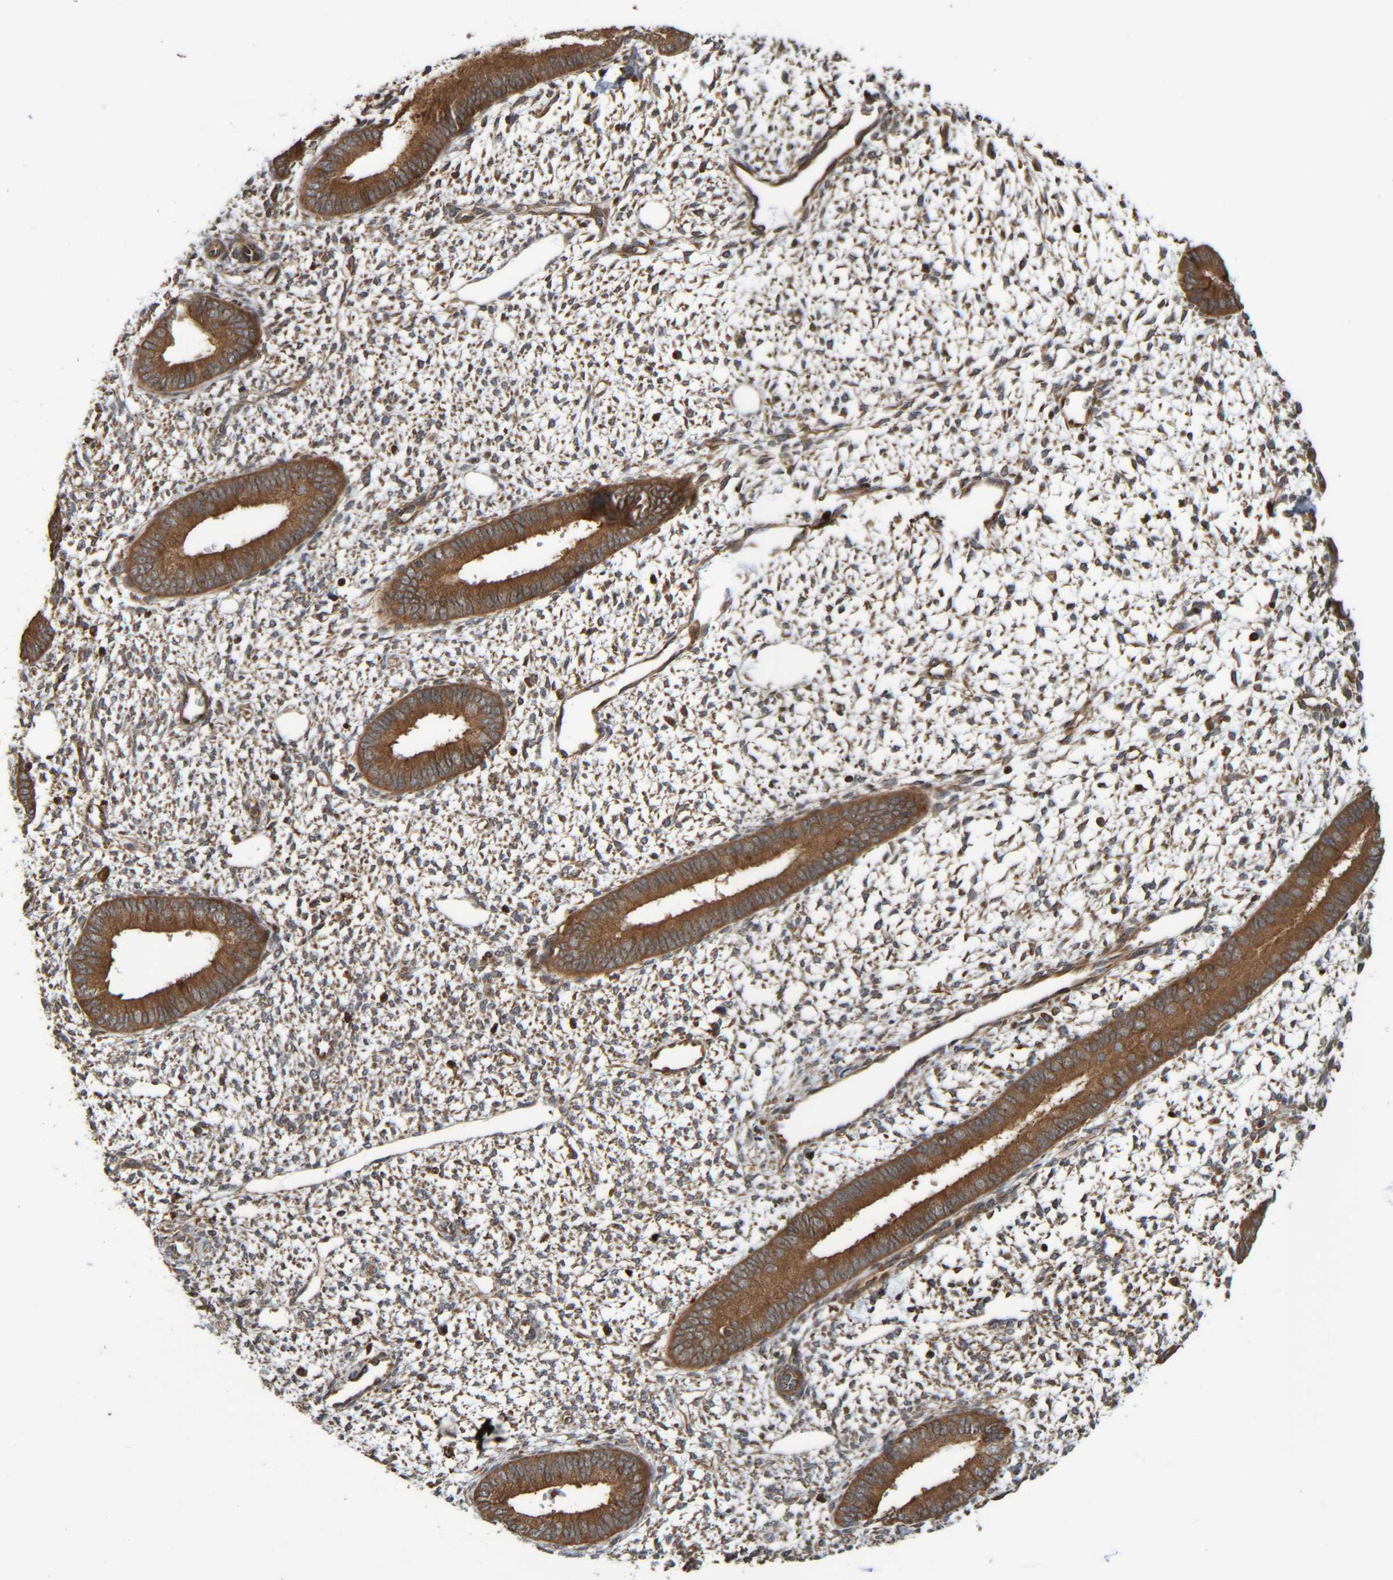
{"staining": {"intensity": "moderate", "quantity": "25%-75%", "location": "cytoplasmic/membranous"}, "tissue": "endometrium", "cell_type": "Cells in endometrial stroma", "image_type": "normal", "snomed": [{"axis": "morphology", "description": "Normal tissue, NOS"}, {"axis": "topography", "description": "Endometrium"}], "caption": "Endometrium stained with IHC shows moderate cytoplasmic/membranous positivity in approximately 25%-75% of cells in endometrial stroma.", "gene": "CCDC57", "patient": {"sex": "female", "age": 46}}